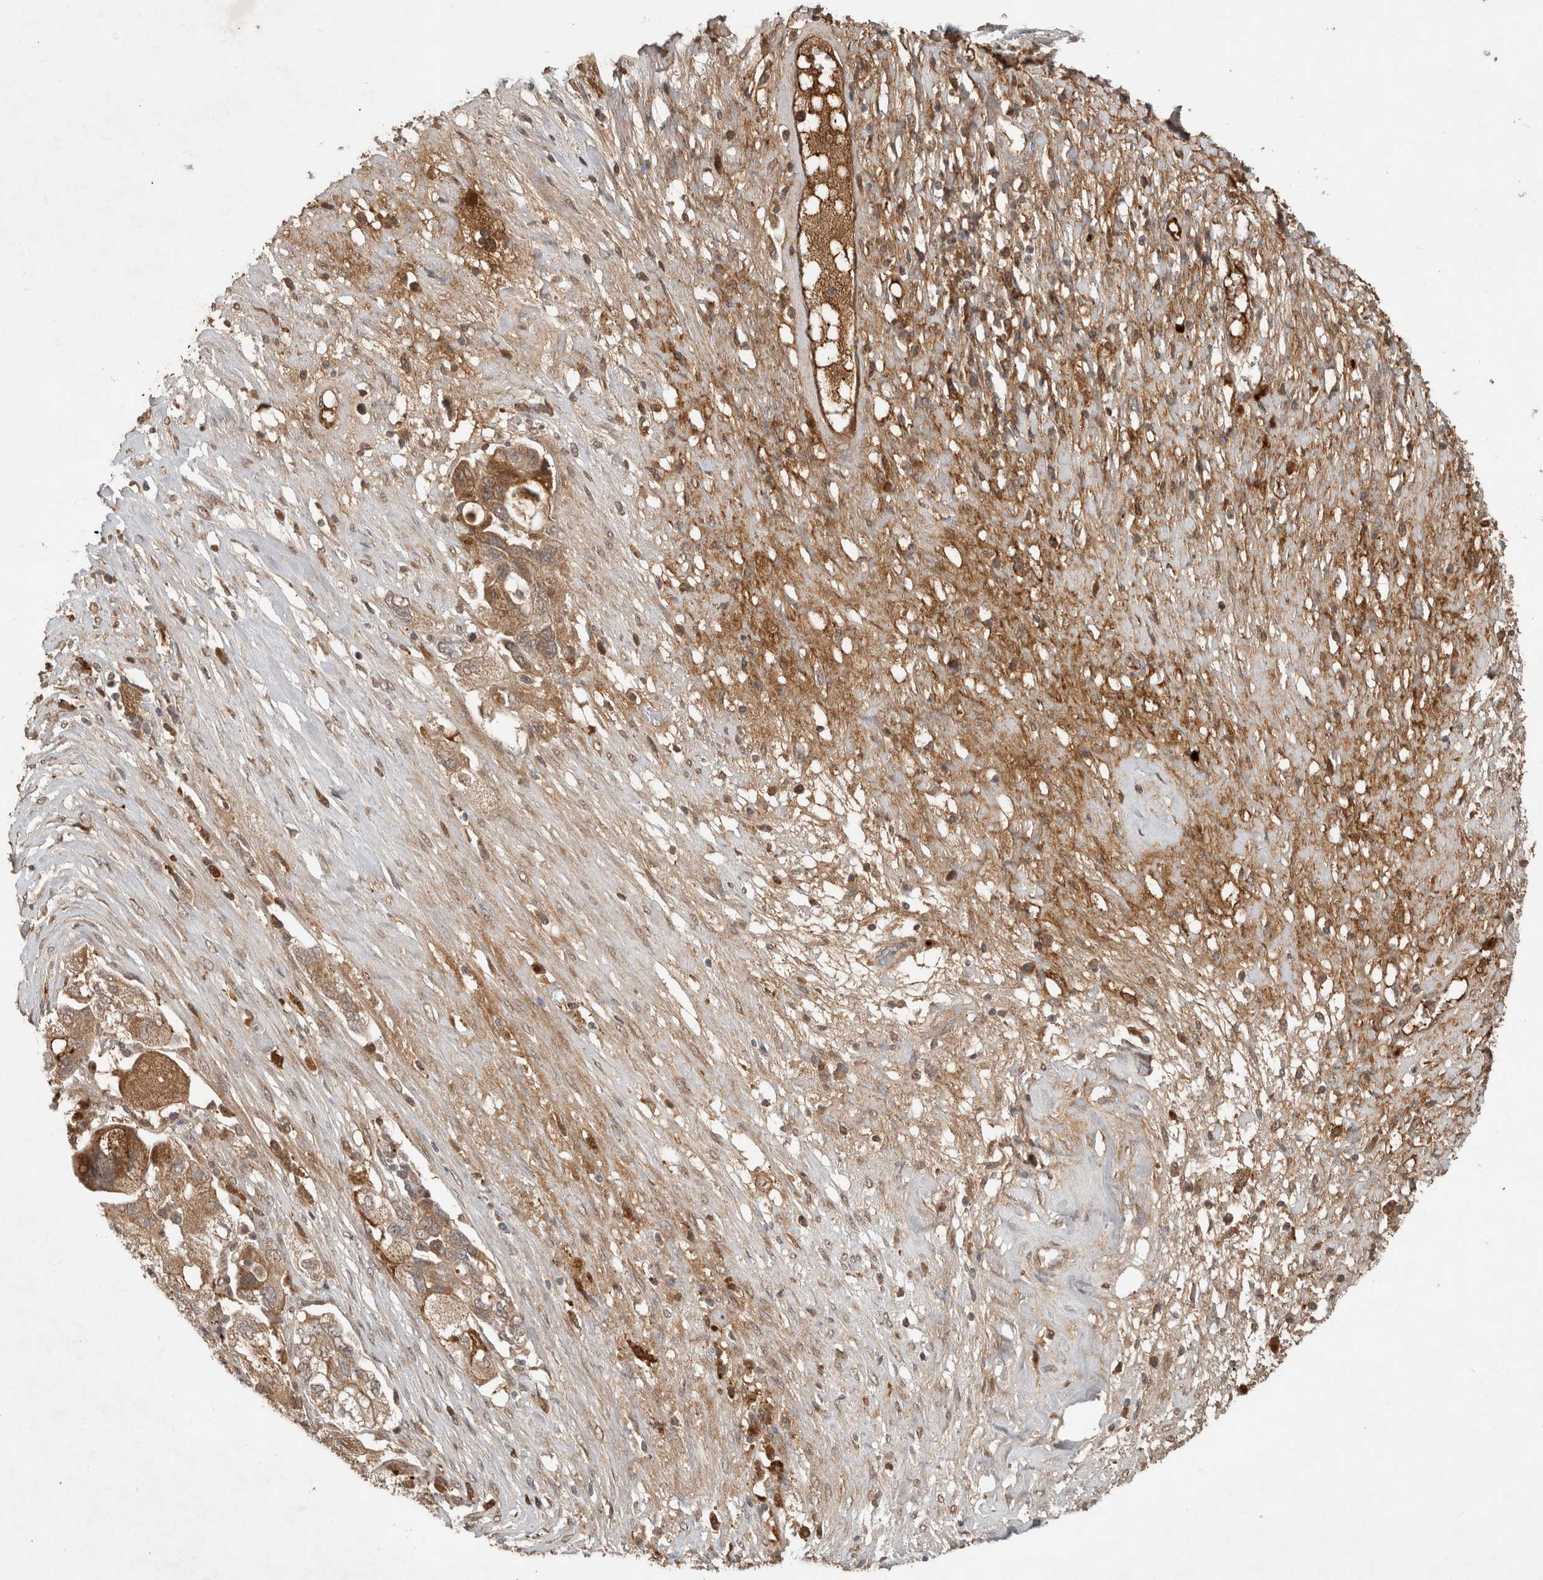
{"staining": {"intensity": "moderate", "quantity": ">75%", "location": "cytoplasmic/membranous"}, "tissue": "ovarian cancer", "cell_type": "Tumor cells", "image_type": "cancer", "snomed": [{"axis": "morphology", "description": "Carcinoma, NOS"}, {"axis": "morphology", "description": "Cystadenocarcinoma, serous, NOS"}, {"axis": "topography", "description": "Ovary"}], "caption": "IHC staining of ovarian carcinoma, which demonstrates medium levels of moderate cytoplasmic/membranous expression in about >75% of tumor cells indicating moderate cytoplasmic/membranous protein expression. The staining was performed using DAB (3,3'-diaminobenzidine) (brown) for protein detection and nuclei were counterstained in hematoxylin (blue).", "gene": "FAM3A", "patient": {"sex": "female", "age": 69}}